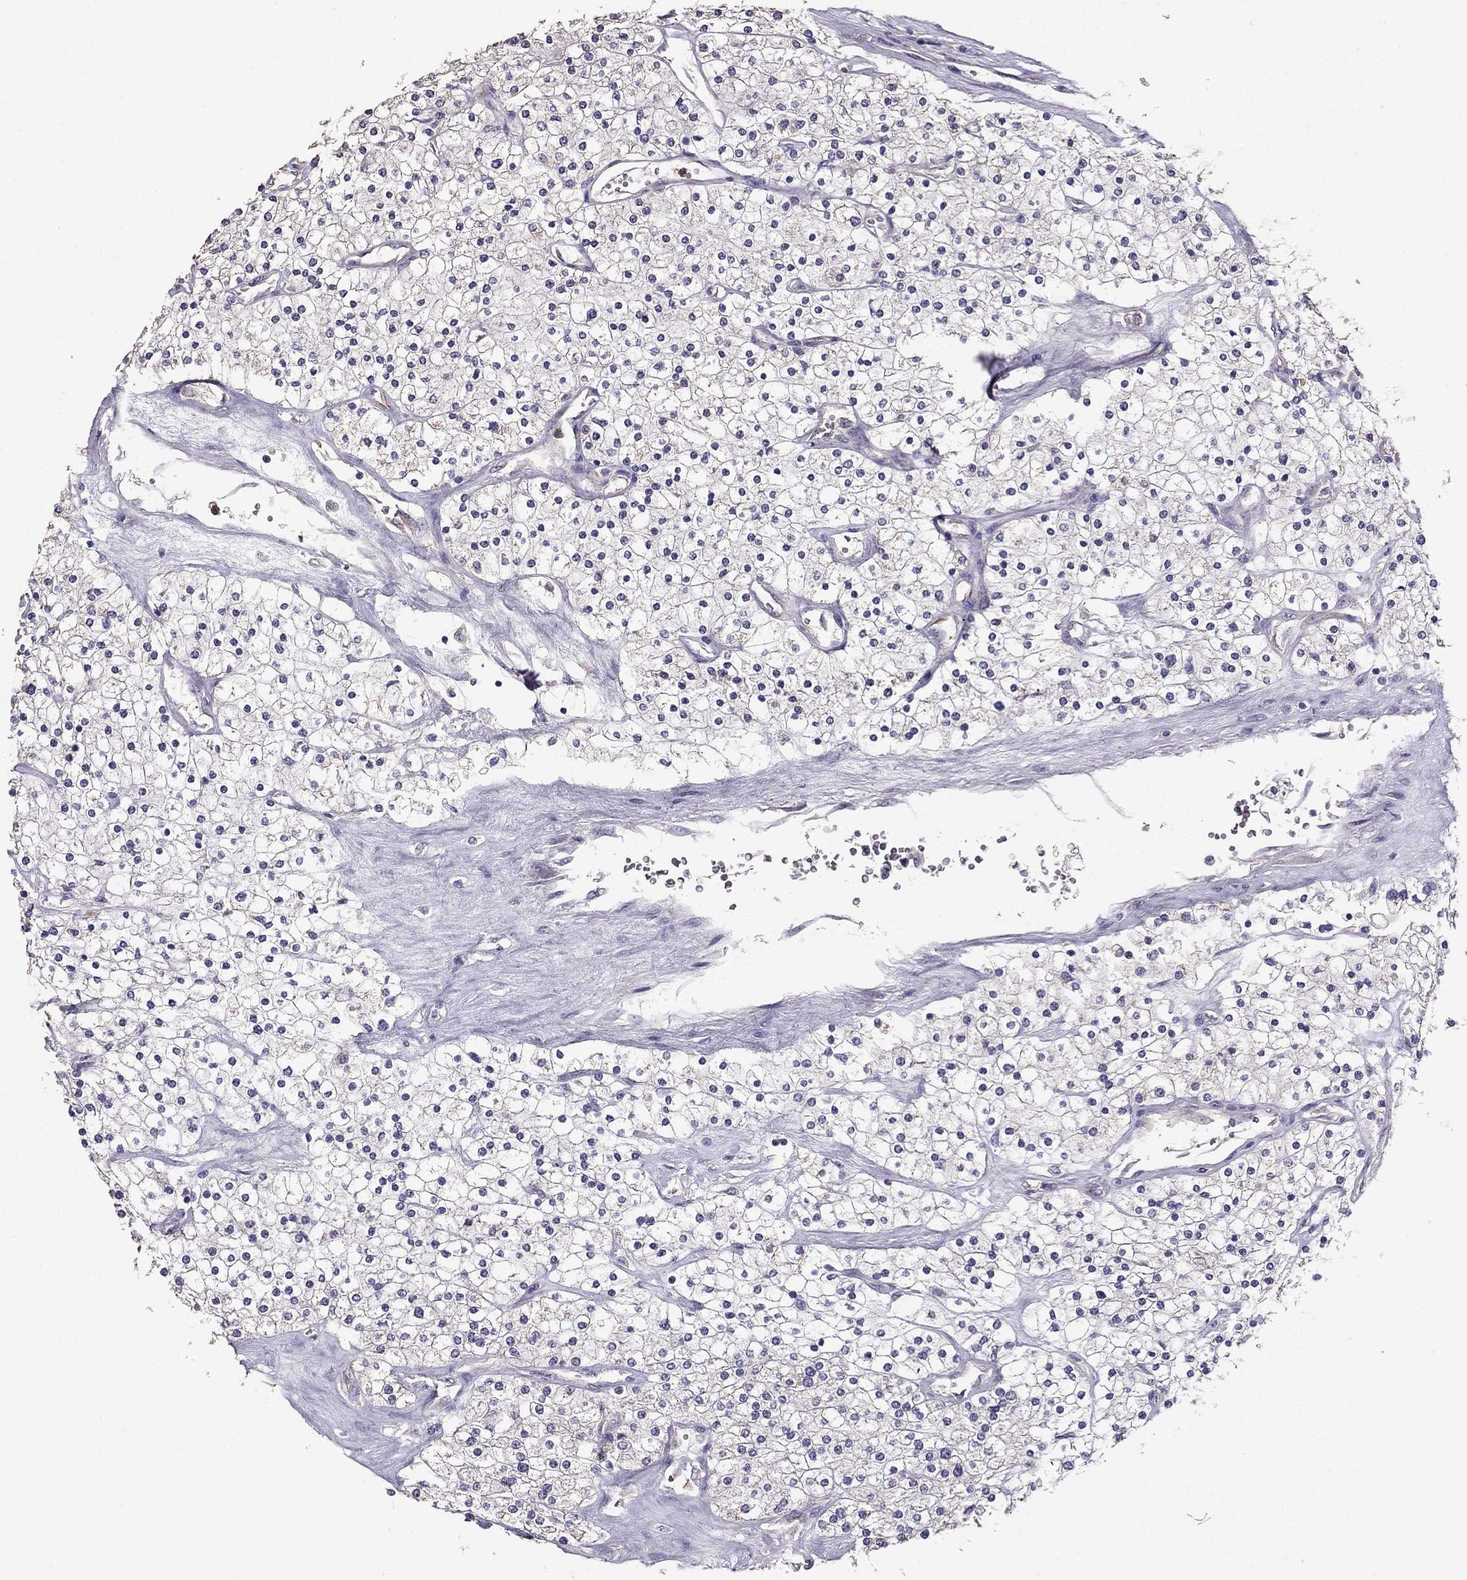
{"staining": {"intensity": "negative", "quantity": "none", "location": "none"}, "tissue": "renal cancer", "cell_type": "Tumor cells", "image_type": "cancer", "snomed": [{"axis": "morphology", "description": "Adenocarcinoma, NOS"}, {"axis": "topography", "description": "Kidney"}], "caption": "A micrograph of human renal adenocarcinoma is negative for staining in tumor cells.", "gene": "RFLNB", "patient": {"sex": "male", "age": 80}}